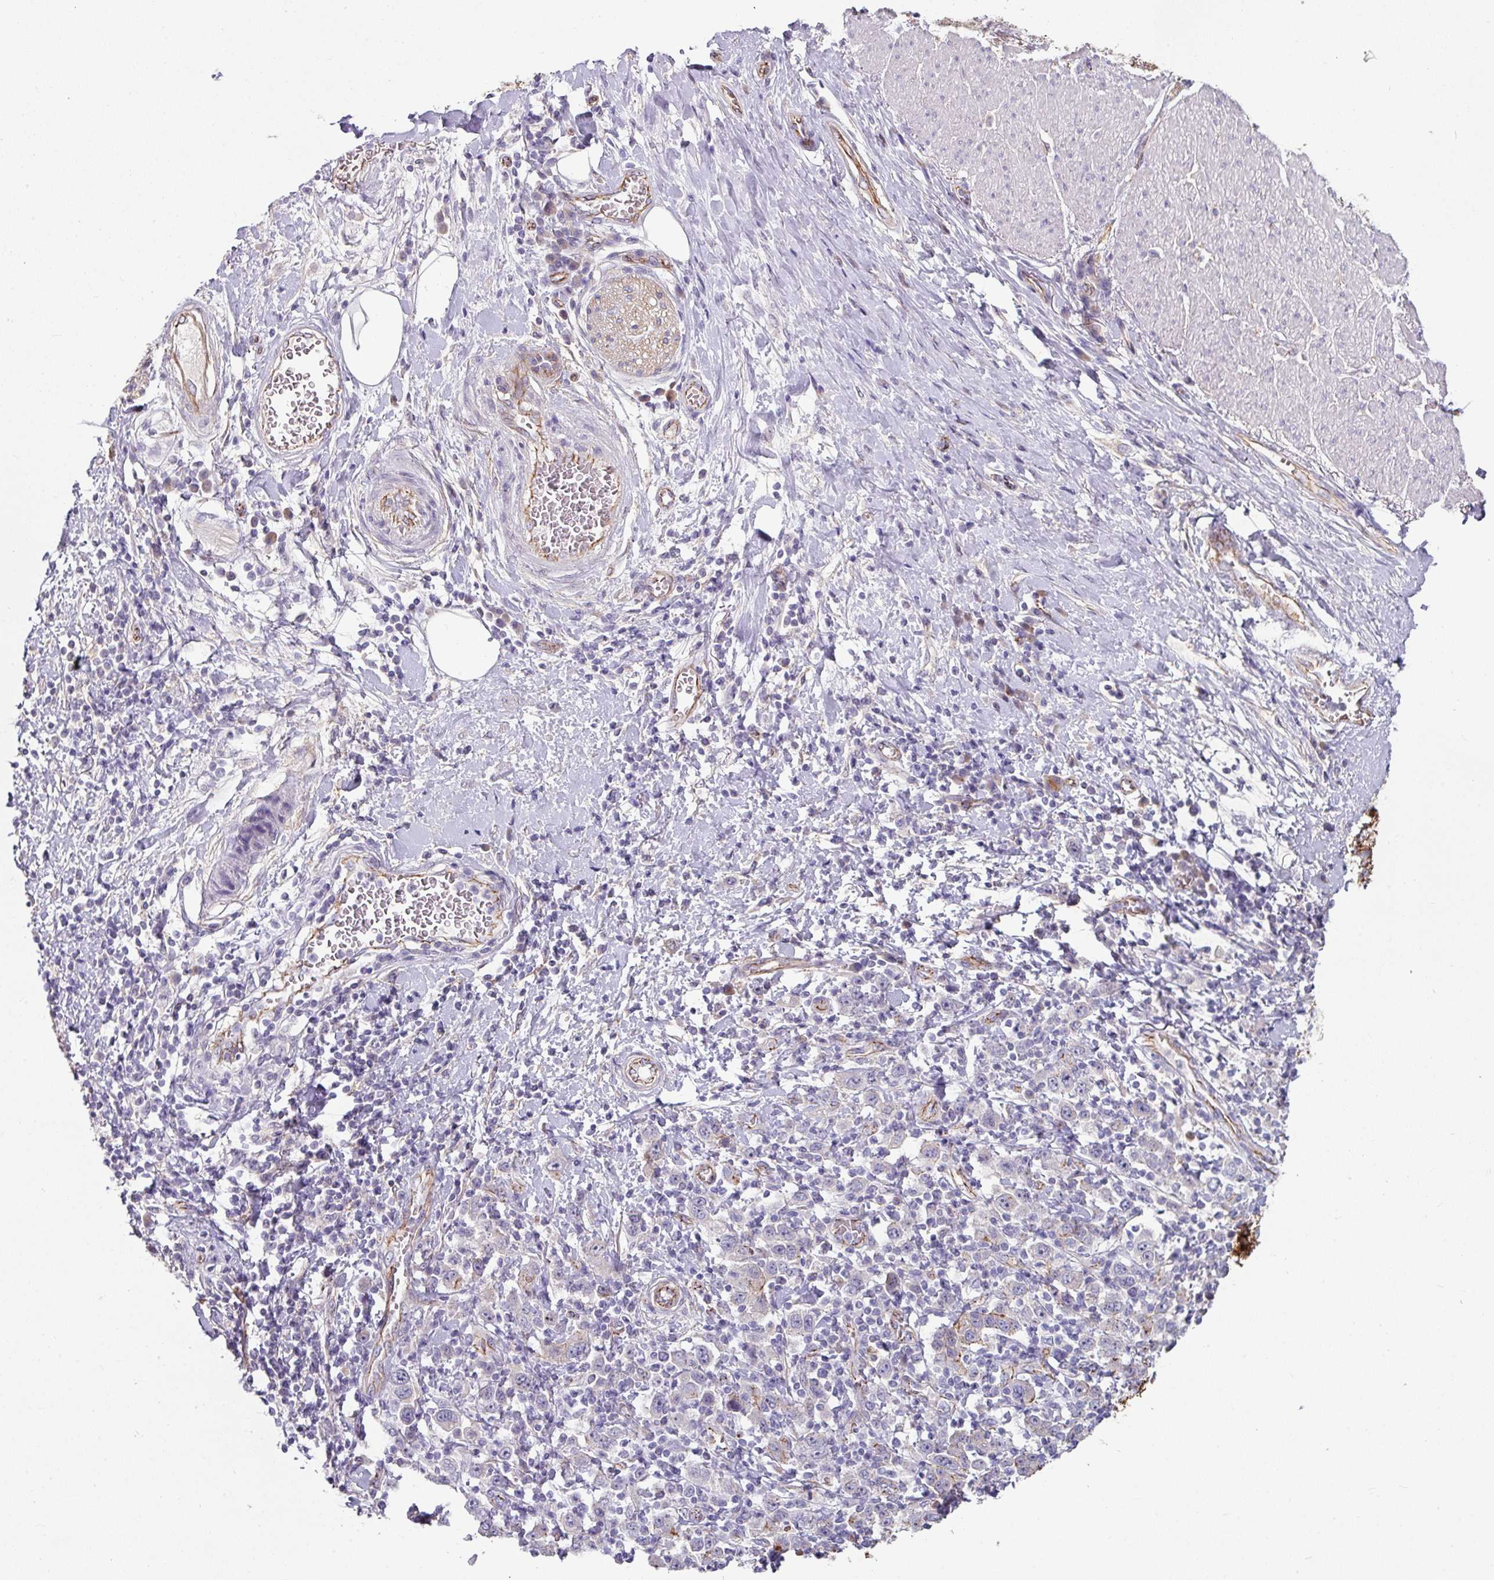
{"staining": {"intensity": "moderate", "quantity": "25%-75%", "location": "cytoplasmic/membranous"}, "tissue": "stomach cancer", "cell_type": "Tumor cells", "image_type": "cancer", "snomed": [{"axis": "morphology", "description": "Normal tissue, NOS"}, {"axis": "morphology", "description": "Adenocarcinoma, NOS"}, {"axis": "topography", "description": "Stomach, upper"}, {"axis": "topography", "description": "Stomach"}], "caption": "High-magnification brightfield microscopy of stomach adenocarcinoma stained with DAB (3,3'-diaminobenzidine) (brown) and counterstained with hematoxylin (blue). tumor cells exhibit moderate cytoplasmic/membranous expression is seen in about25%-75% of cells.", "gene": "JUP", "patient": {"sex": "male", "age": 59}}